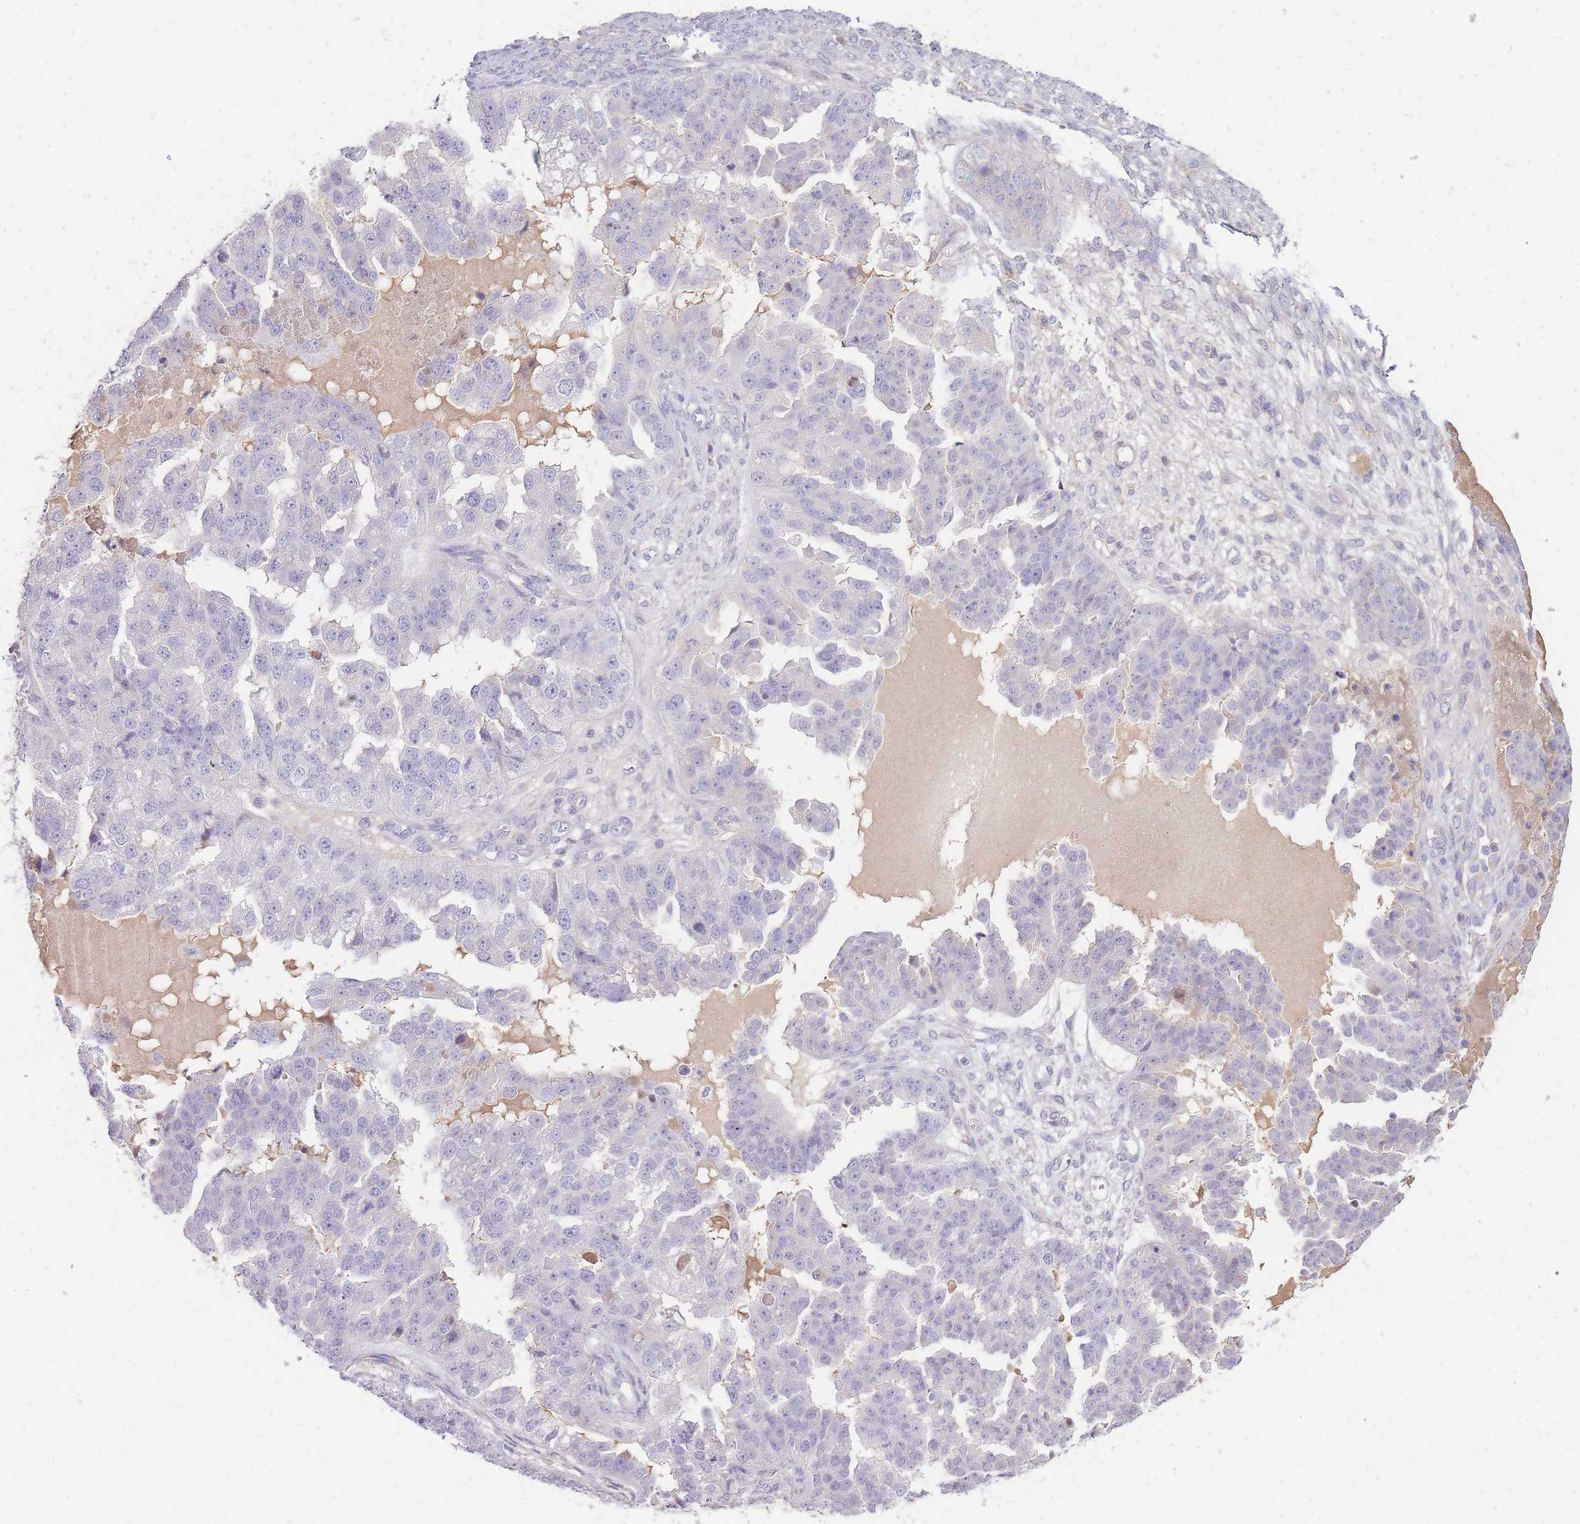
{"staining": {"intensity": "negative", "quantity": "none", "location": "none"}, "tissue": "ovarian cancer", "cell_type": "Tumor cells", "image_type": "cancer", "snomed": [{"axis": "morphology", "description": "Cystadenocarcinoma, serous, NOS"}, {"axis": "topography", "description": "Ovary"}], "caption": "This is a micrograph of immunohistochemistry (IHC) staining of ovarian serous cystadenocarcinoma, which shows no staining in tumor cells.", "gene": "TPSD1", "patient": {"sex": "female", "age": 58}}